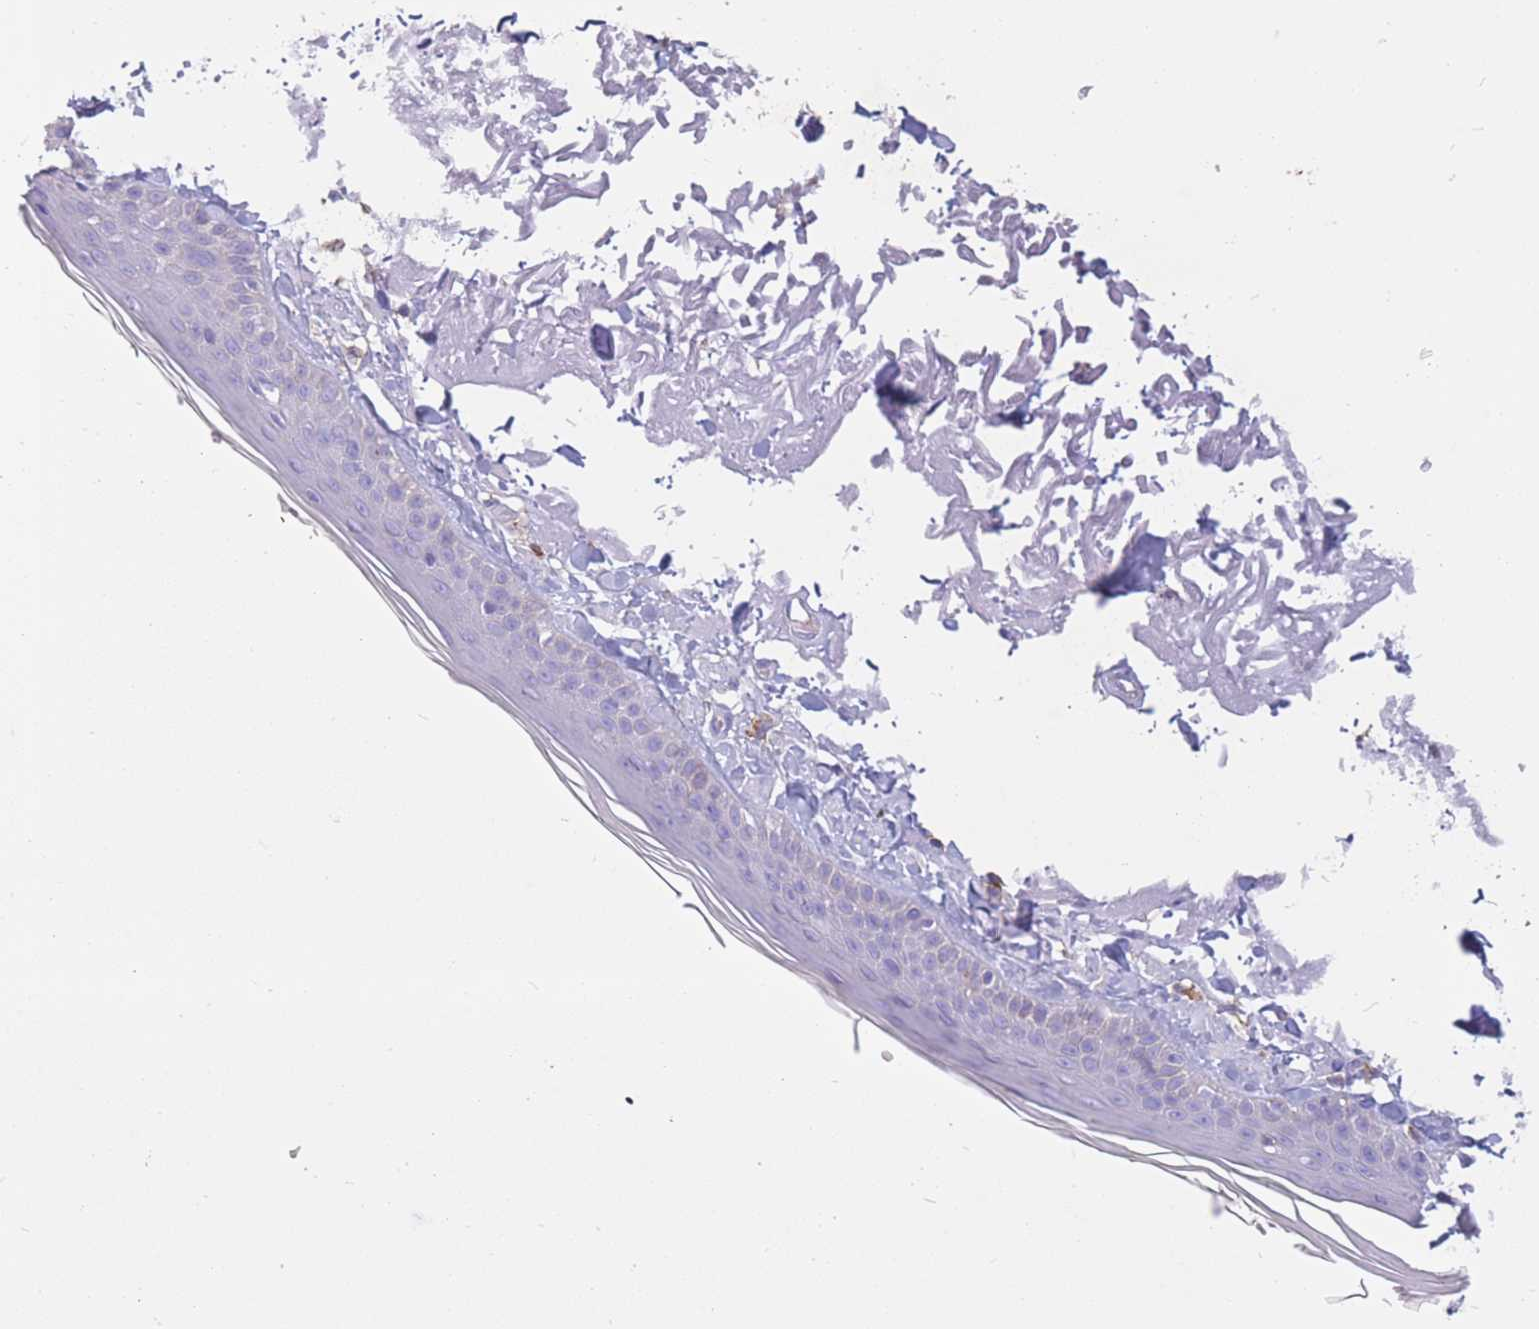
{"staining": {"intensity": "negative", "quantity": "none", "location": "none"}, "tissue": "skin", "cell_type": "Fibroblasts", "image_type": "normal", "snomed": [{"axis": "morphology", "description": "Normal tissue, NOS"}, {"axis": "topography", "description": "Skin"}, {"axis": "topography", "description": "Skeletal muscle"}], "caption": "This is a micrograph of immunohistochemistry (IHC) staining of normal skin, which shows no staining in fibroblasts. (DAB IHC, high magnification).", "gene": "PDHA1", "patient": {"sex": "male", "age": 83}}